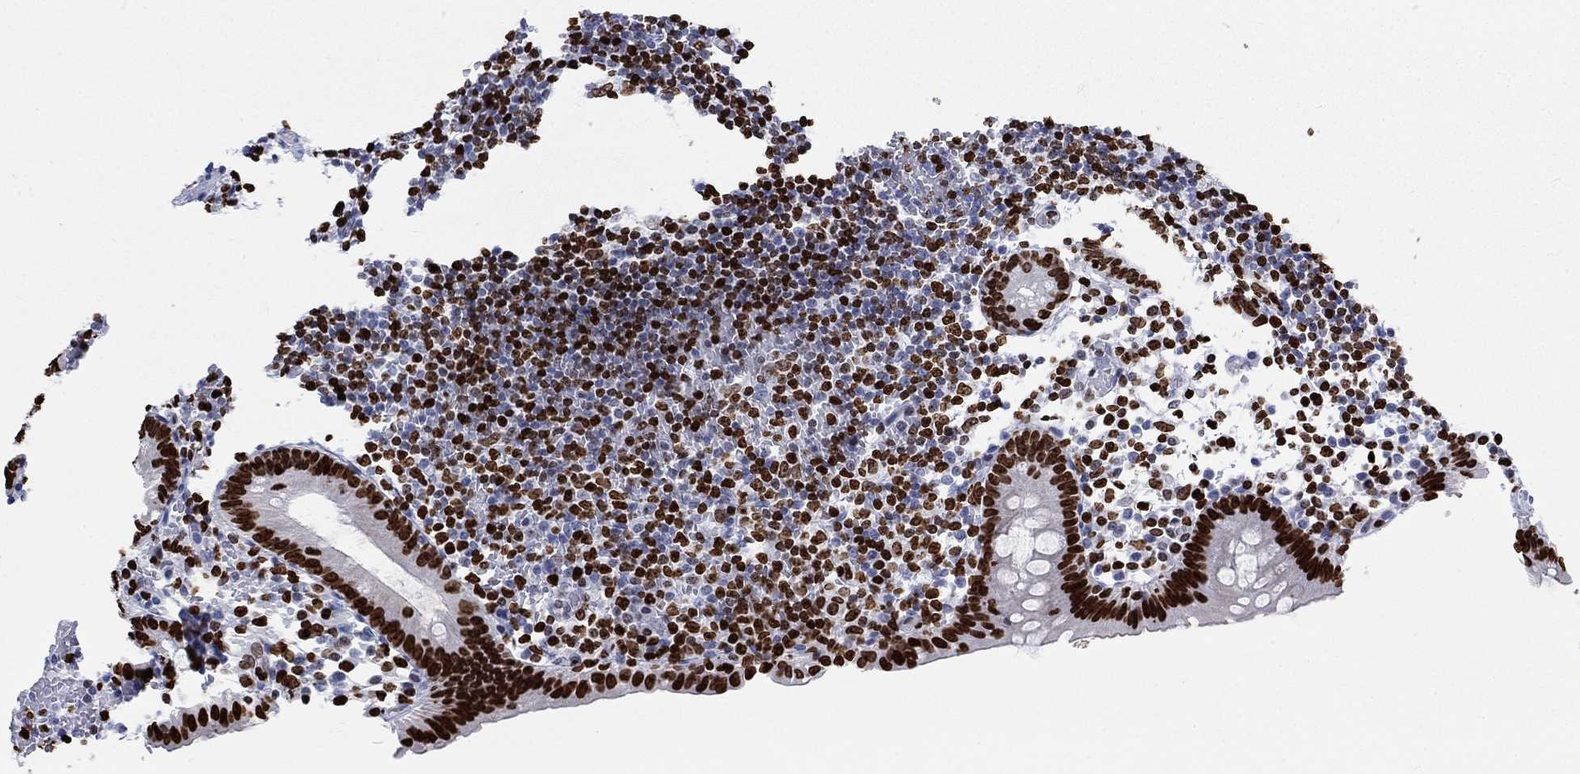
{"staining": {"intensity": "strong", "quantity": ">75%", "location": "nuclear"}, "tissue": "appendix", "cell_type": "Glandular cells", "image_type": "normal", "snomed": [{"axis": "morphology", "description": "Normal tissue, NOS"}, {"axis": "topography", "description": "Appendix"}], "caption": "The micrograph exhibits immunohistochemical staining of normal appendix. There is strong nuclear positivity is appreciated in about >75% of glandular cells. (brown staining indicates protein expression, while blue staining denotes nuclei).", "gene": "H1", "patient": {"sex": "female", "age": 40}}